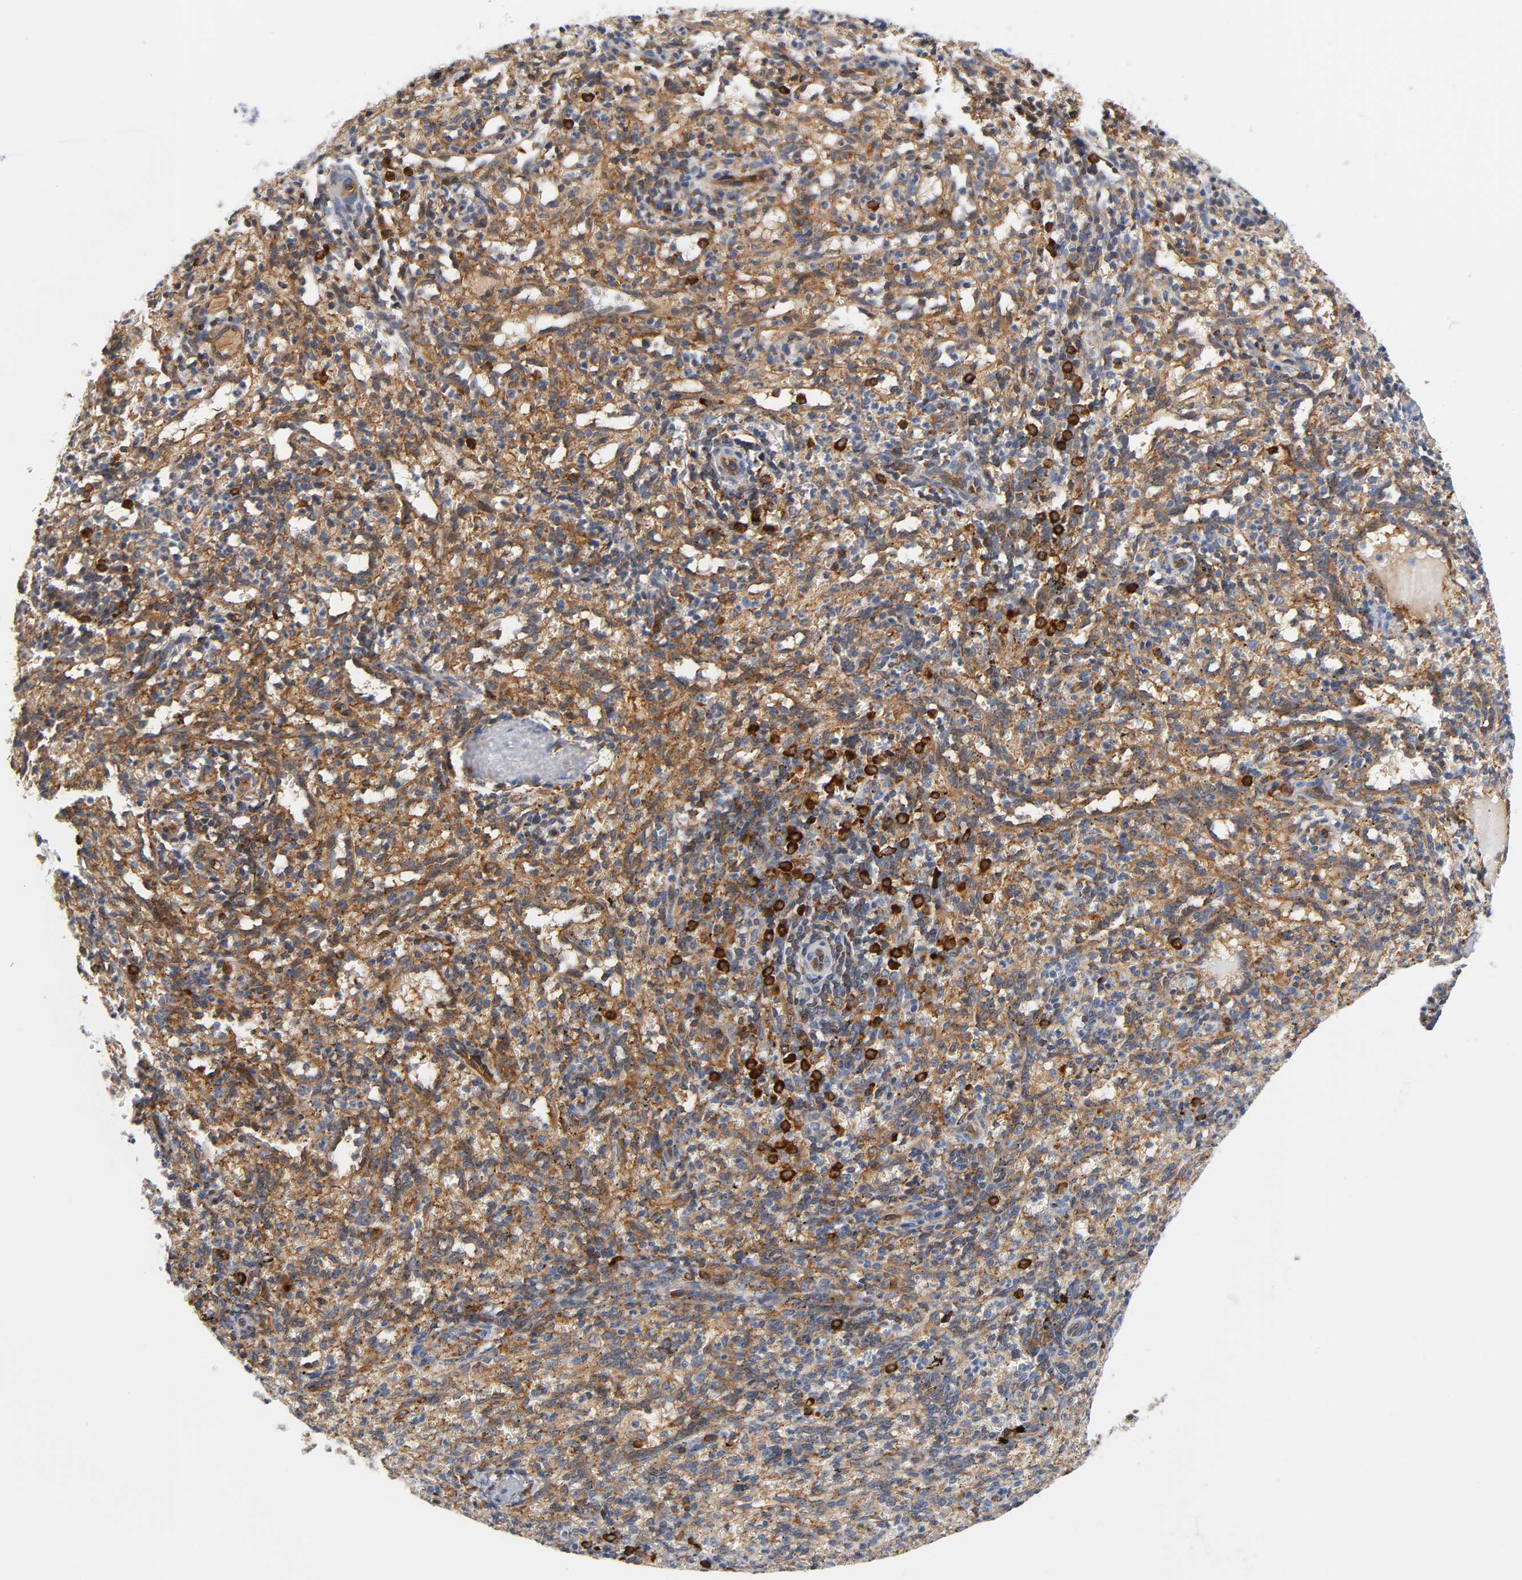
{"staining": {"intensity": "moderate", "quantity": ">75%", "location": "cytoplasmic/membranous"}, "tissue": "spleen", "cell_type": "Cells in red pulp", "image_type": "normal", "snomed": [{"axis": "morphology", "description": "Normal tissue, NOS"}, {"axis": "topography", "description": "Spleen"}], "caption": "Immunohistochemical staining of unremarkable human spleen shows >75% levels of moderate cytoplasmic/membranous protein expression in about >75% of cells in red pulp.", "gene": "CD2AP", "patient": {"sex": "female", "age": 10}}